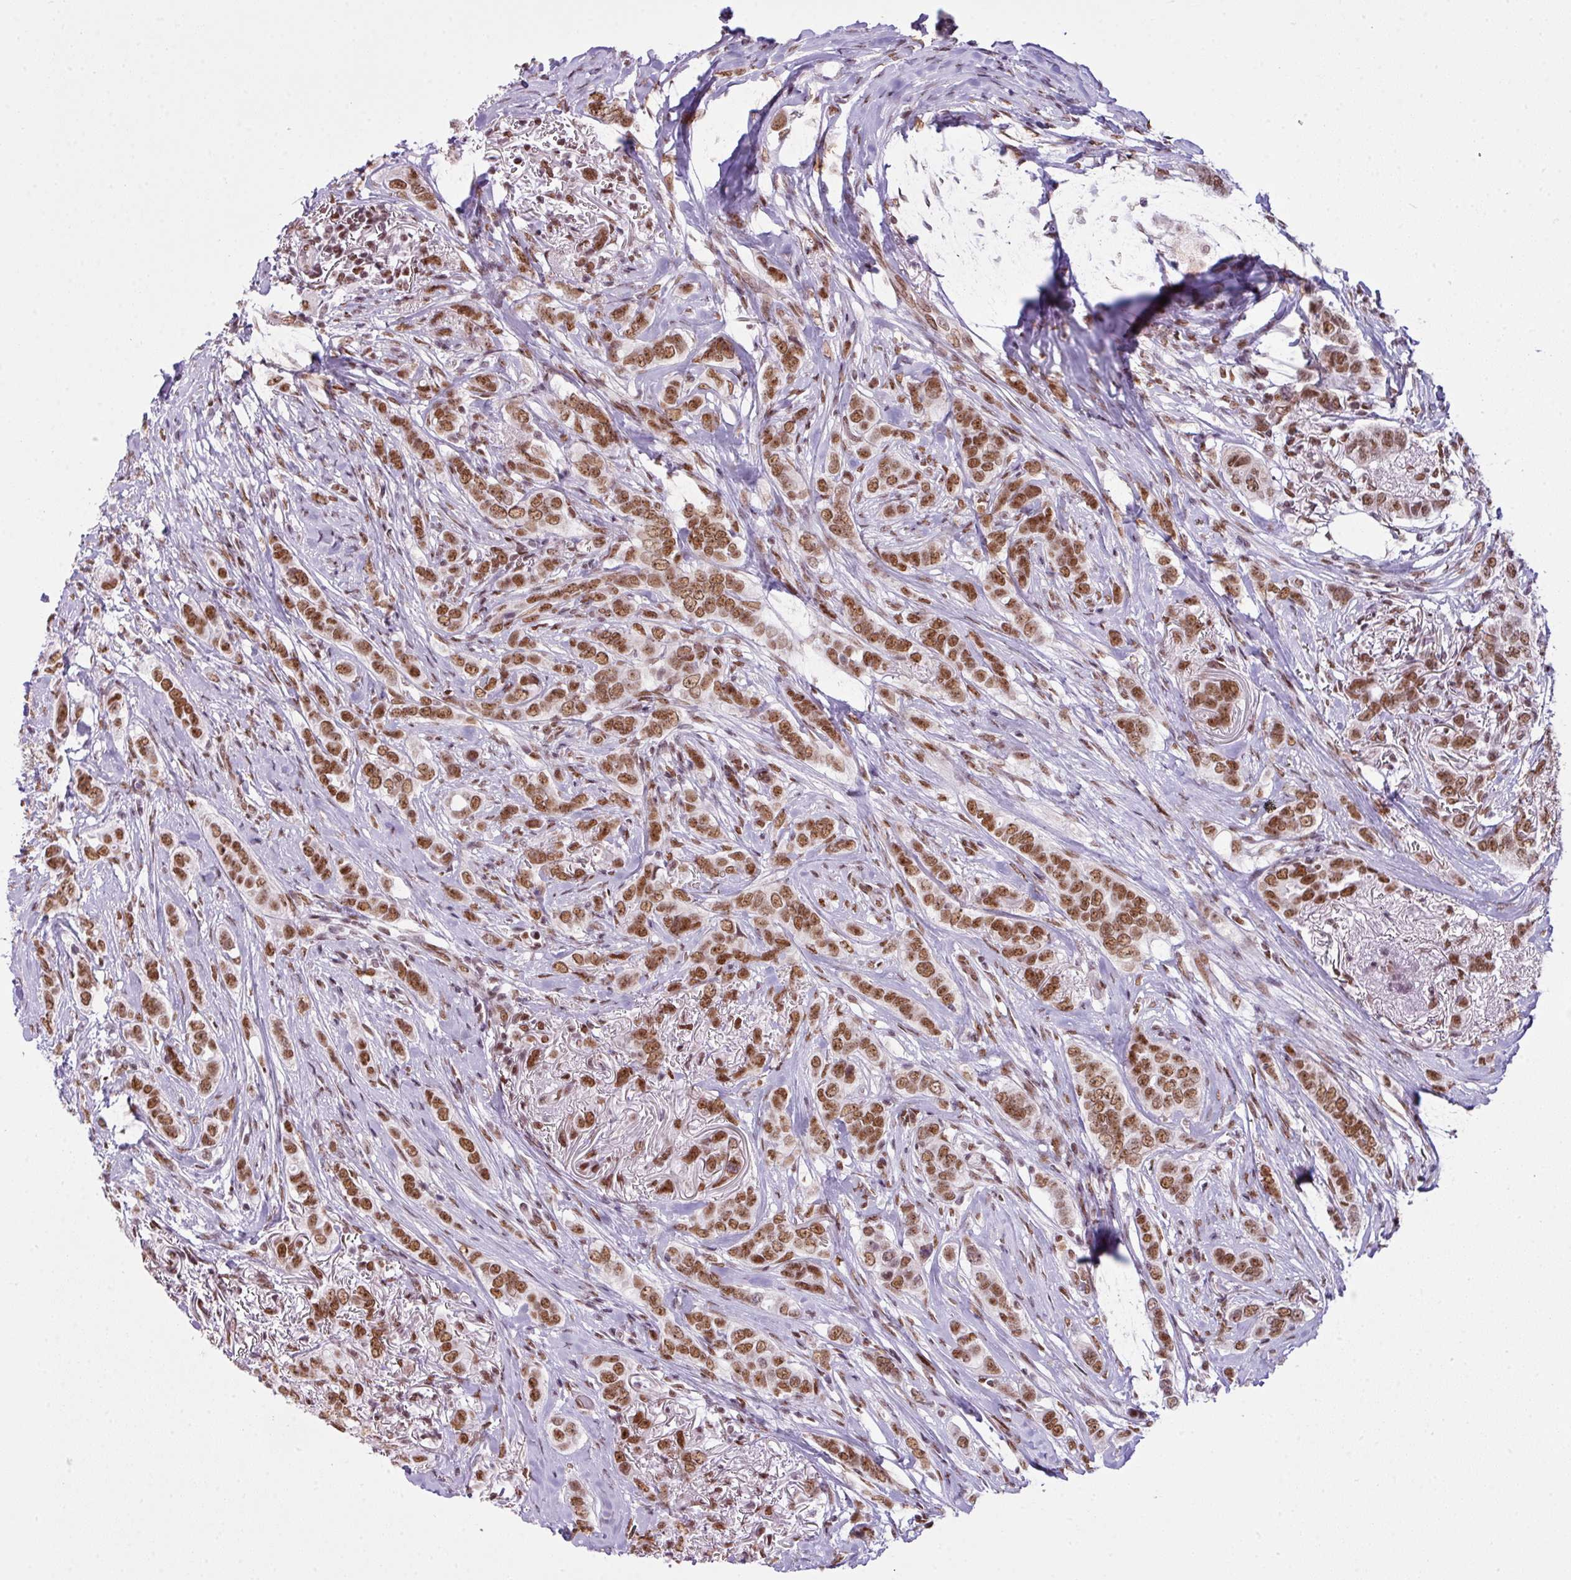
{"staining": {"intensity": "moderate", "quantity": ">75%", "location": "nuclear"}, "tissue": "breast cancer", "cell_type": "Tumor cells", "image_type": "cancer", "snomed": [{"axis": "morphology", "description": "Lobular carcinoma"}, {"axis": "topography", "description": "Breast"}], "caption": "A brown stain shows moderate nuclear staining of a protein in human breast cancer tumor cells. (IHC, brightfield microscopy, high magnification).", "gene": "ARL6IP4", "patient": {"sex": "female", "age": 51}}